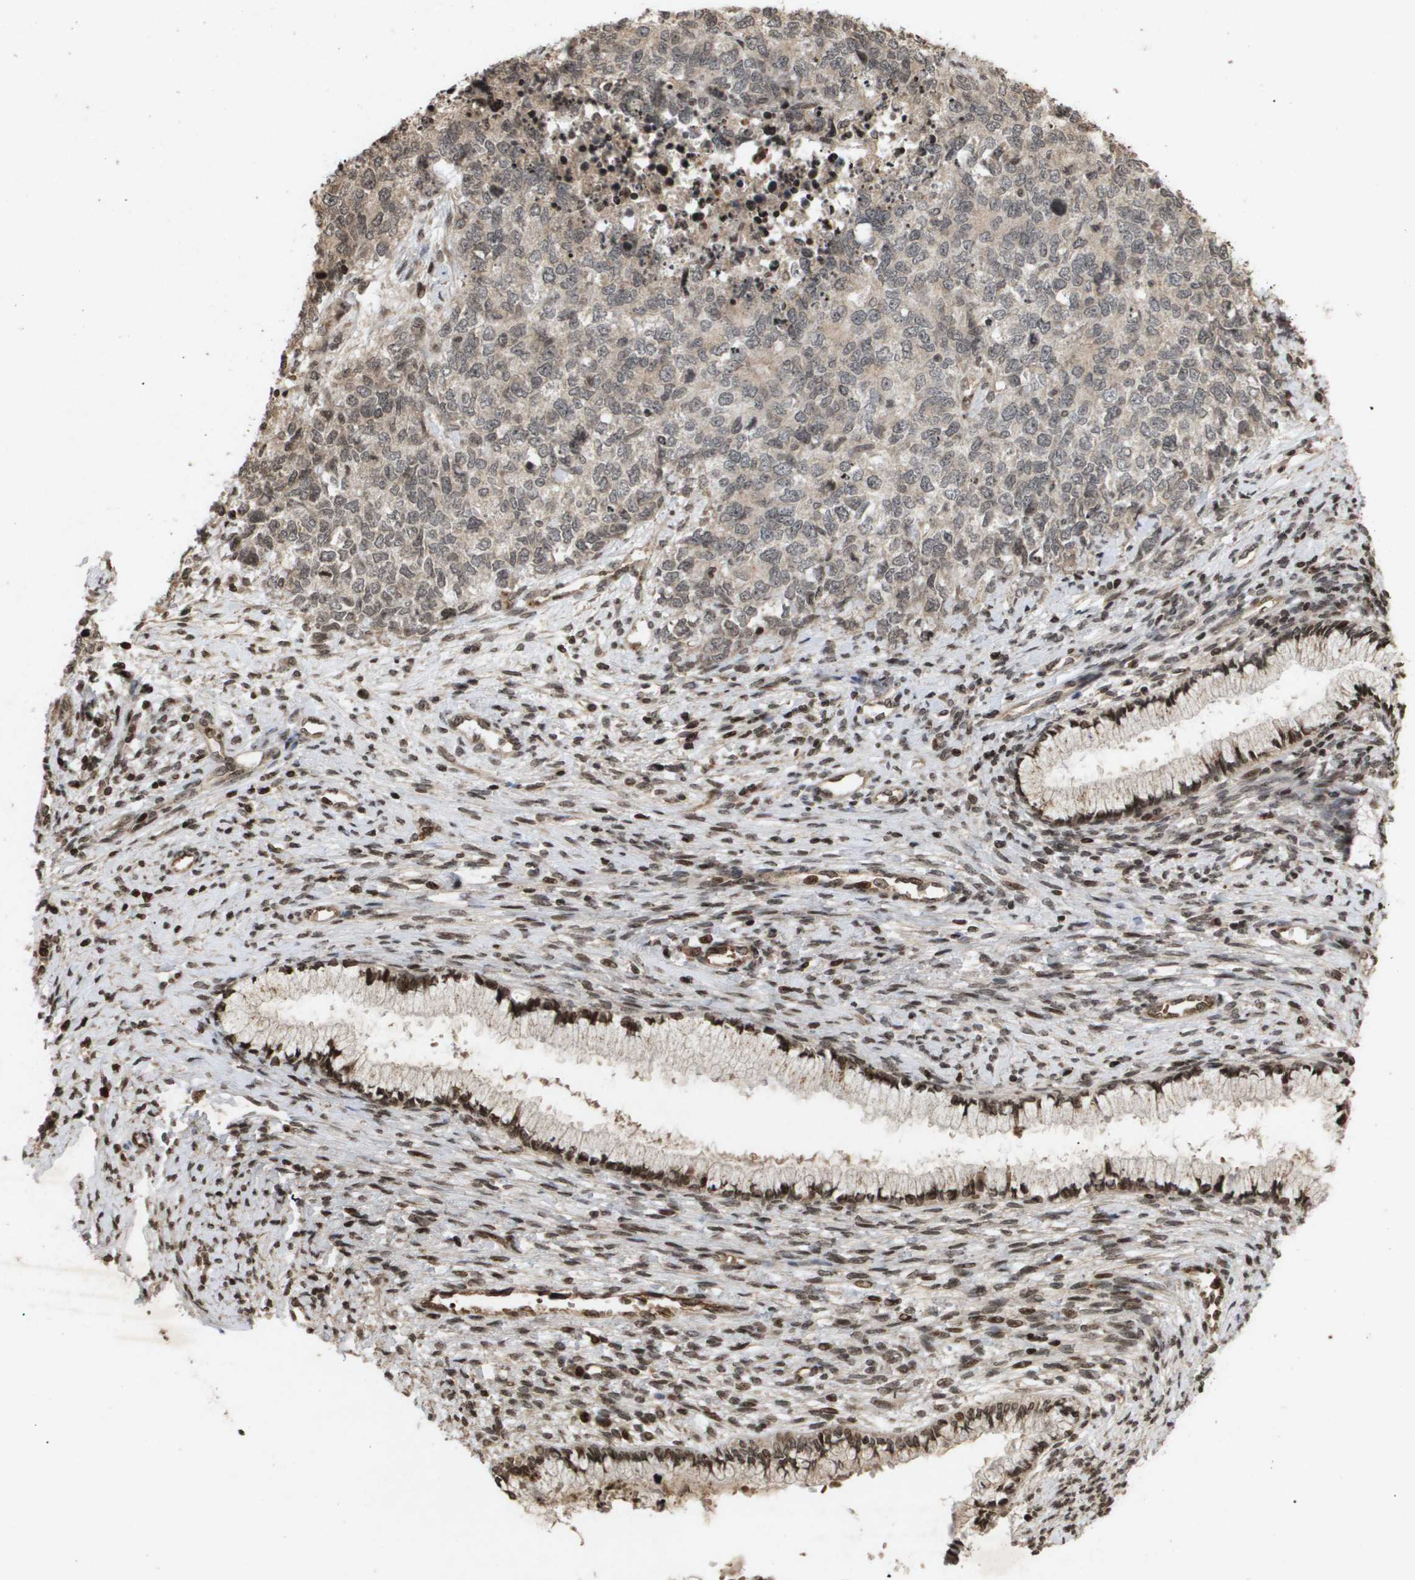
{"staining": {"intensity": "weak", "quantity": ">75%", "location": "cytoplasmic/membranous"}, "tissue": "cervical cancer", "cell_type": "Tumor cells", "image_type": "cancer", "snomed": [{"axis": "morphology", "description": "Squamous cell carcinoma, NOS"}, {"axis": "topography", "description": "Cervix"}], "caption": "Immunohistochemical staining of cervical cancer (squamous cell carcinoma) exhibits low levels of weak cytoplasmic/membranous protein staining in approximately >75% of tumor cells. The protein is stained brown, and the nuclei are stained in blue (DAB IHC with brightfield microscopy, high magnification).", "gene": "HSPA6", "patient": {"sex": "female", "age": 63}}